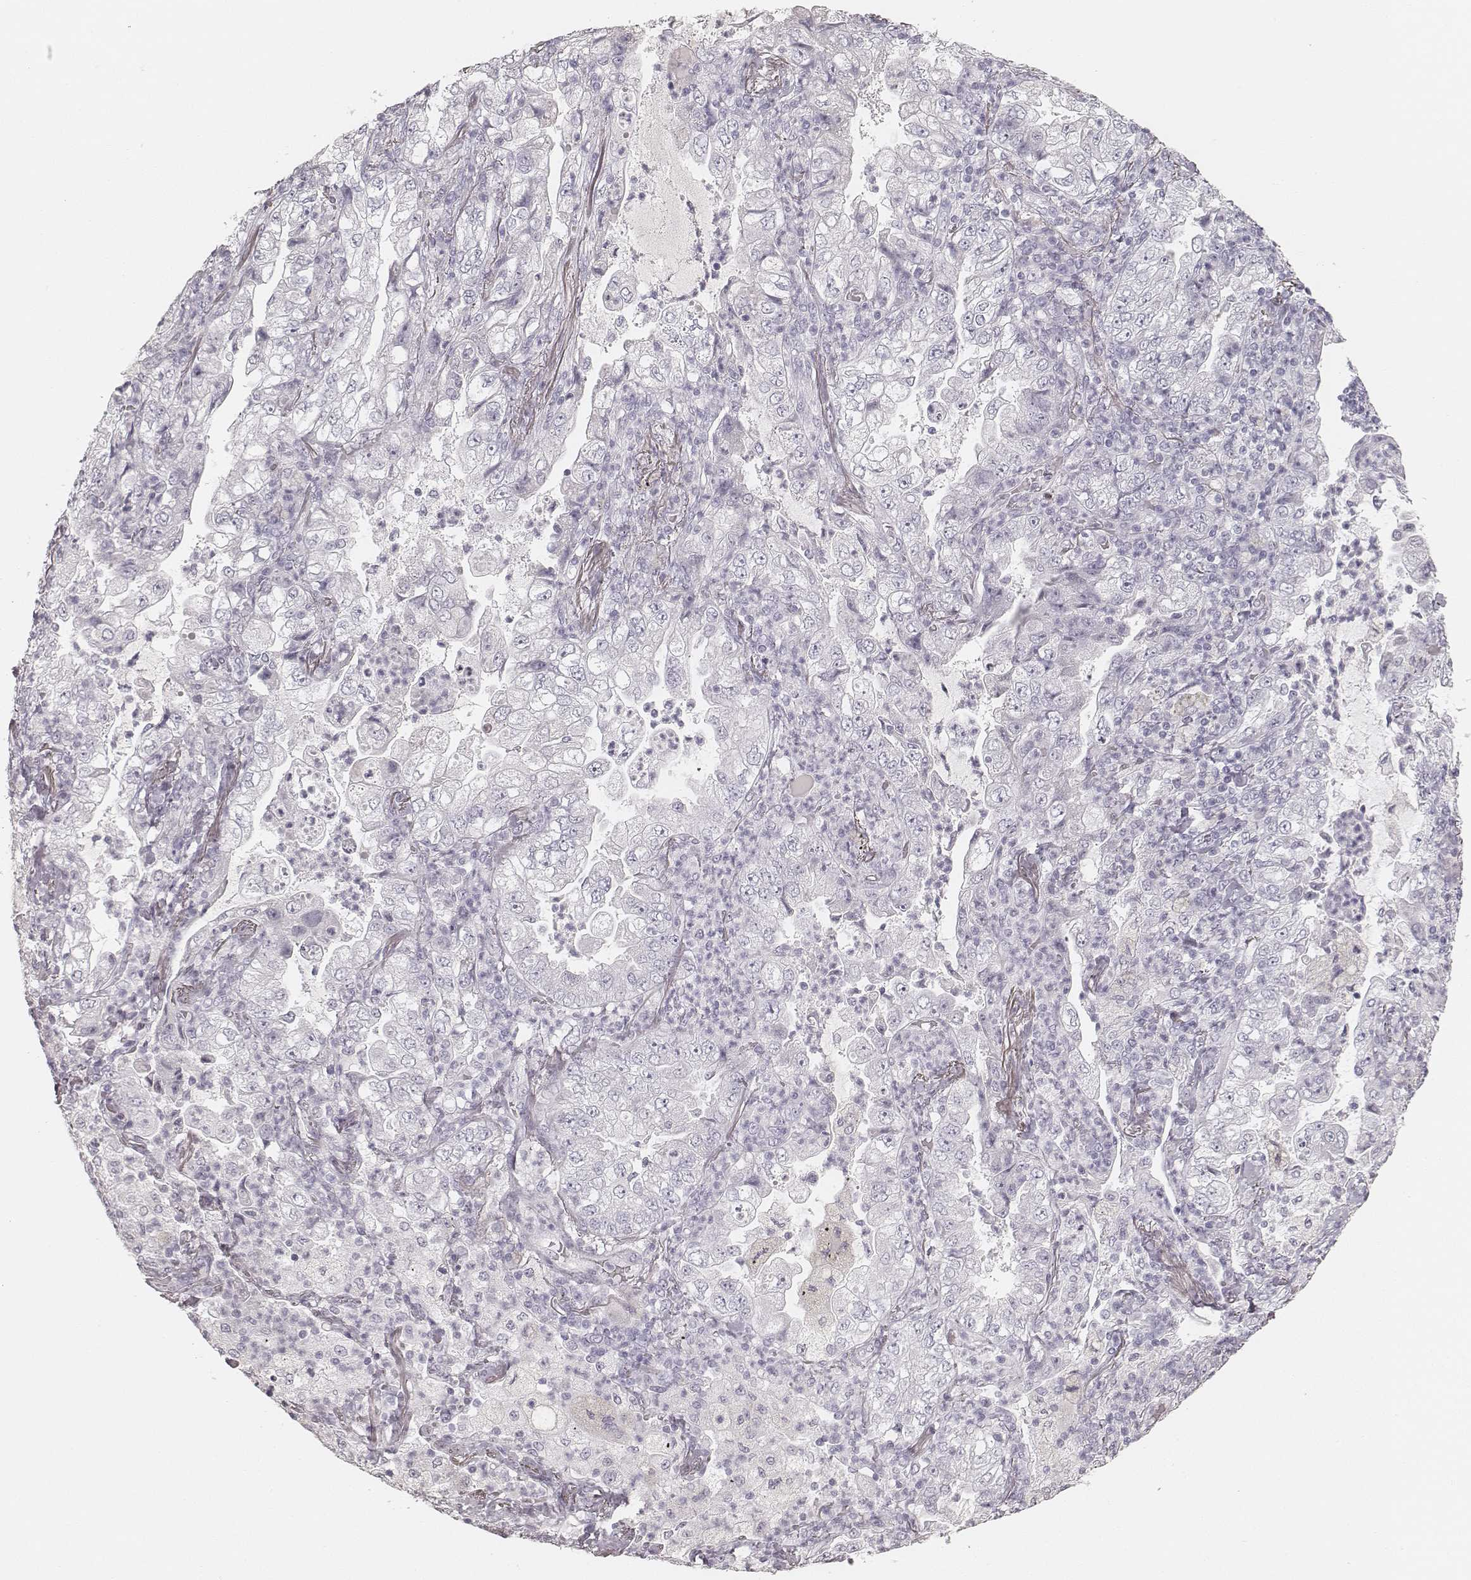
{"staining": {"intensity": "negative", "quantity": "none", "location": "none"}, "tissue": "lung cancer", "cell_type": "Tumor cells", "image_type": "cancer", "snomed": [{"axis": "morphology", "description": "Adenocarcinoma, NOS"}, {"axis": "topography", "description": "Lung"}], "caption": "IHC of lung cancer exhibits no positivity in tumor cells. (Stains: DAB (3,3'-diaminobenzidine) immunohistochemistry (IHC) with hematoxylin counter stain, Microscopy: brightfield microscopy at high magnification).", "gene": "KRT31", "patient": {"sex": "female", "age": 73}}